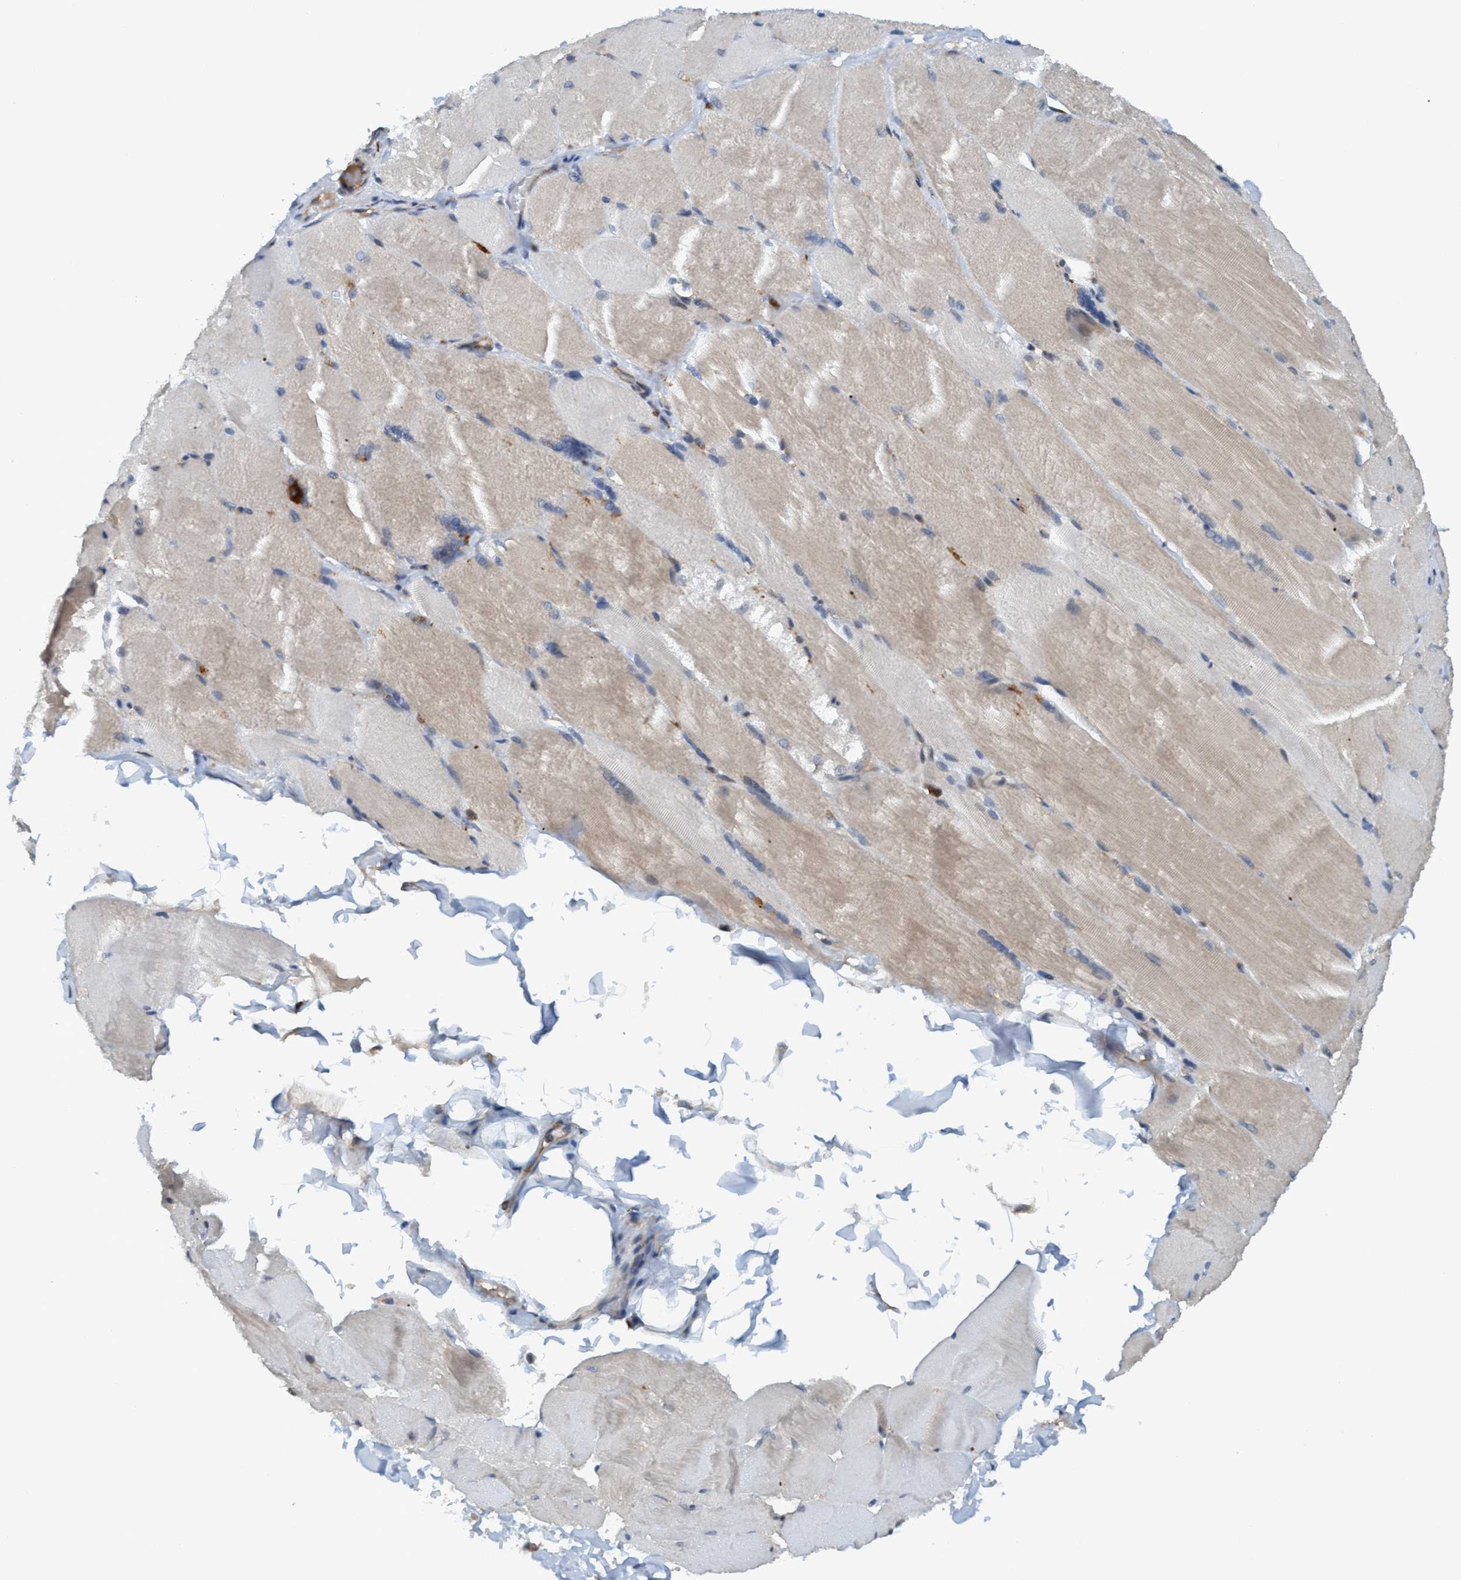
{"staining": {"intensity": "weak", "quantity": "<25%", "location": "cytoplasmic/membranous"}, "tissue": "skeletal muscle", "cell_type": "Myocytes", "image_type": "normal", "snomed": [{"axis": "morphology", "description": "Normal tissue, NOS"}, {"axis": "topography", "description": "Skin"}, {"axis": "topography", "description": "Skeletal muscle"}], "caption": "IHC photomicrograph of unremarkable skeletal muscle stained for a protein (brown), which shows no staining in myocytes.", "gene": "TRIM65", "patient": {"sex": "male", "age": 83}}